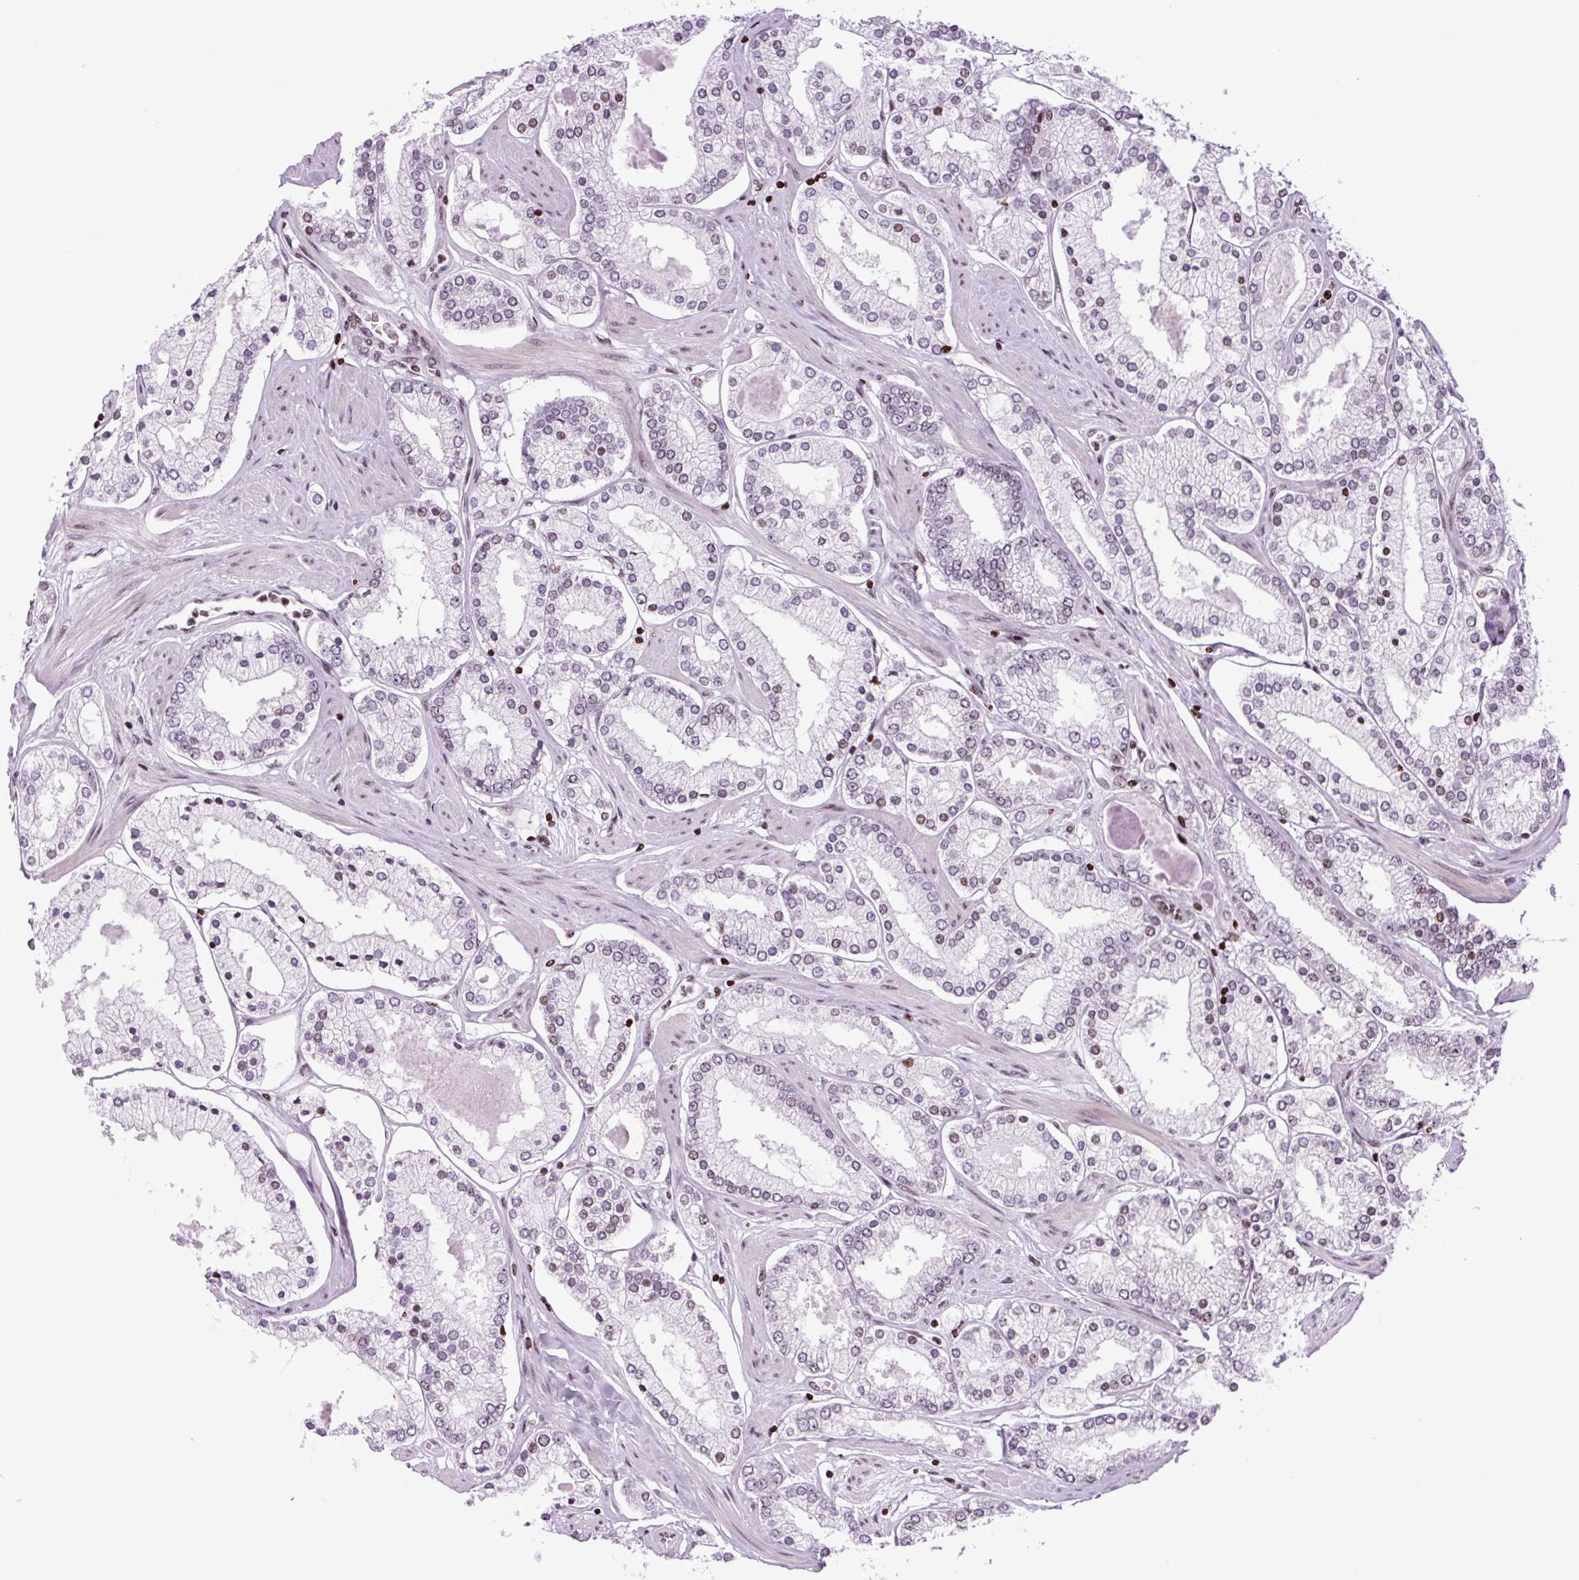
{"staining": {"intensity": "weak", "quantity": "25%-75%", "location": "nuclear"}, "tissue": "prostate cancer", "cell_type": "Tumor cells", "image_type": "cancer", "snomed": [{"axis": "morphology", "description": "Adenocarcinoma, Low grade"}, {"axis": "topography", "description": "Prostate"}], "caption": "About 25%-75% of tumor cells in human prostate cancer demonstrate weak nuclear protein expression as visualized by brown immunohistochemical staining.", "gene": "H1-3", "patient": {"sex": "male", "age": 42}}